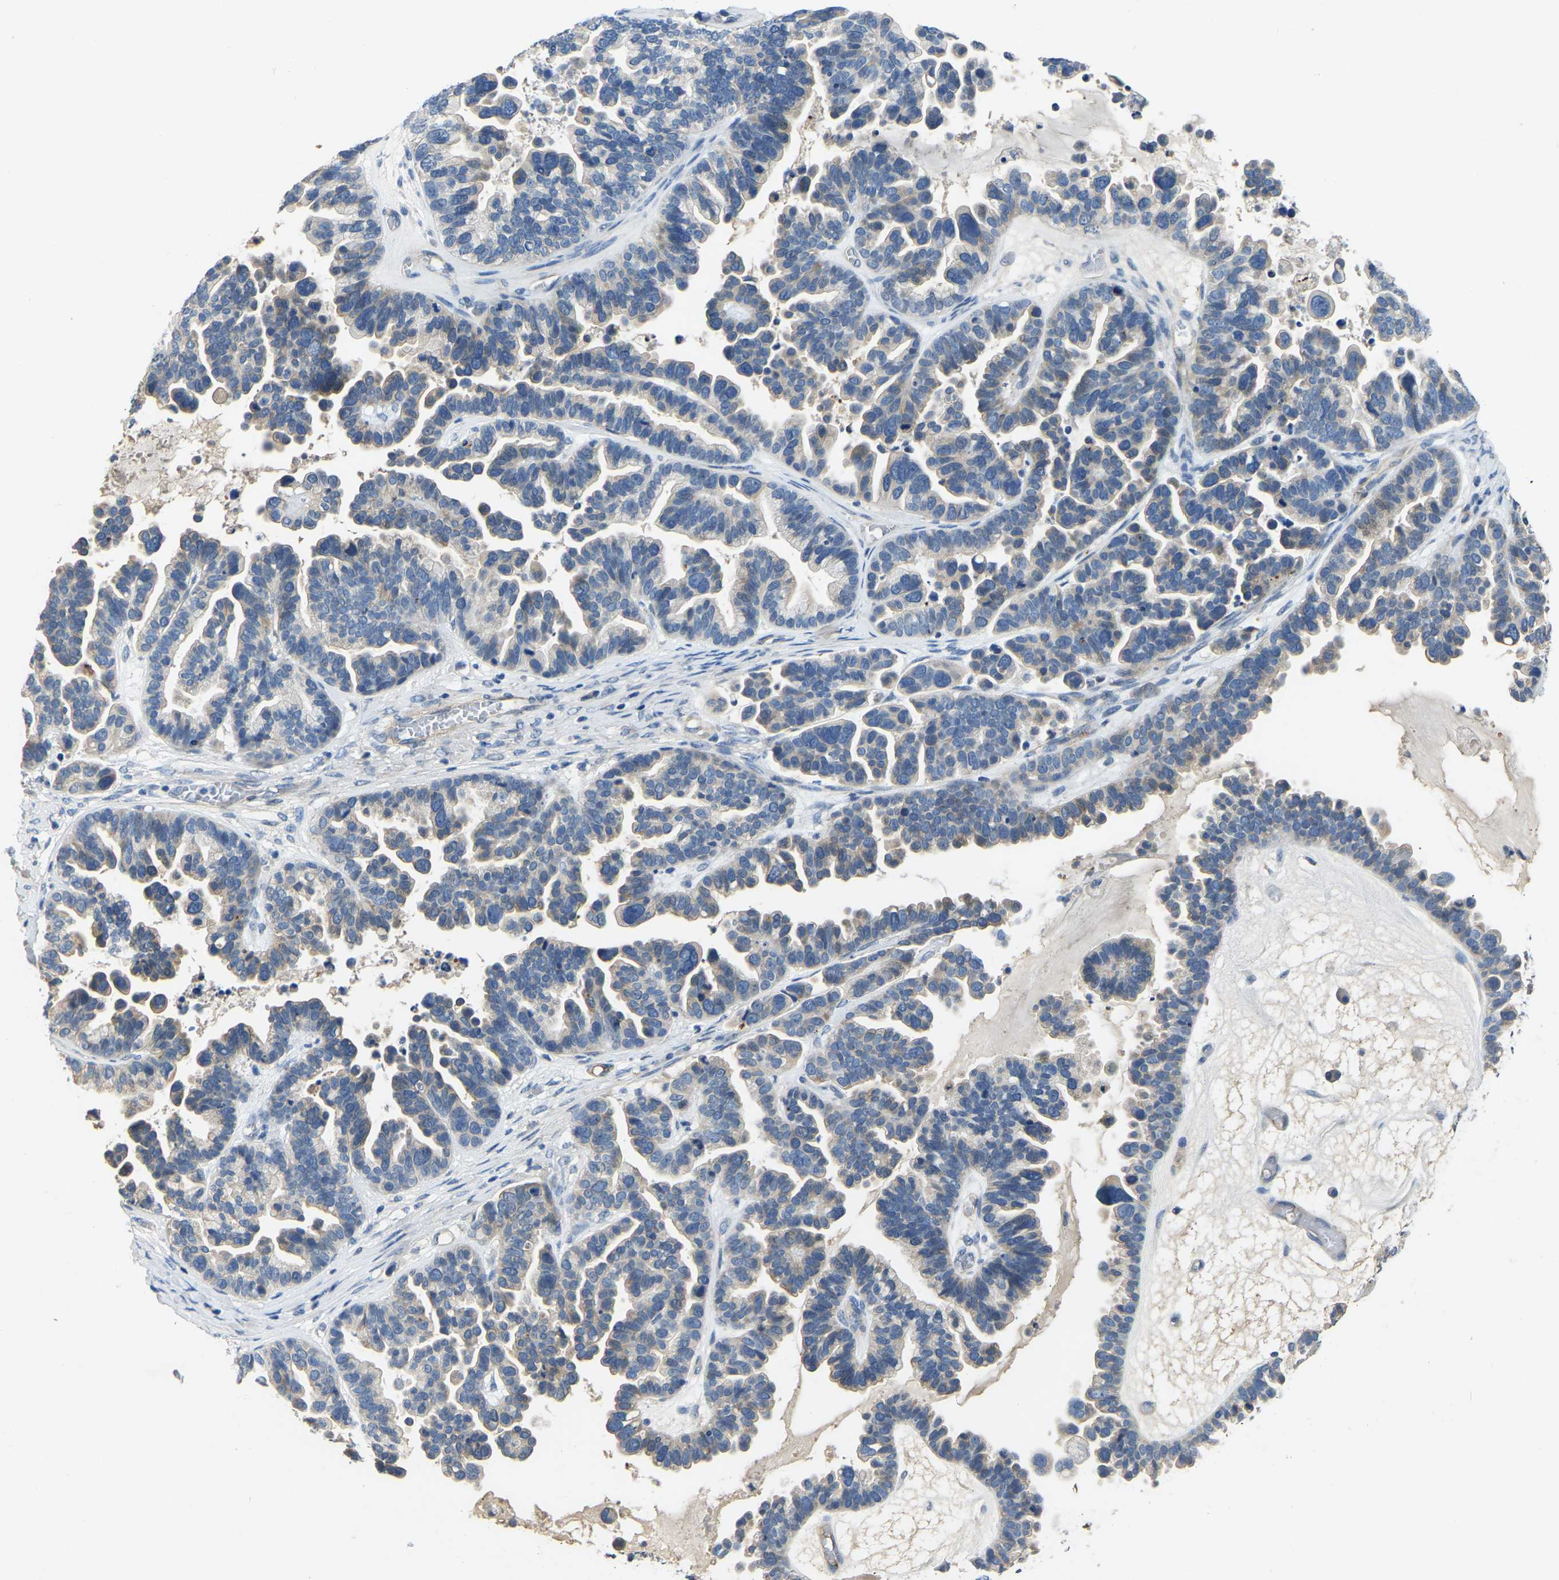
{"staining": {"intensity": "negative", "quantity": "none", "location": "none"}, "tissue": "ovarian cancer", "cell_type": "Tumor cells", "image_type": "cancer", "snomed": [{"axis": "morphology", "description": "Cystadenocarcinoma, serous, NOS"}, {"axis": "topography", "description": "Ovary"}], "caption": "This photomicrograph is of ovarian cancer (serous cystadenocarcinoma) stained with IHC to label a protein in brown with the nuclei are counter-stained blue. There is no positivity in tumor cells. (DAB immunohistochemistry (IHC) with hematoxylin counter stain).", "gene": "HIGD2B", "patient": {"sex": "female", "age": 56}}